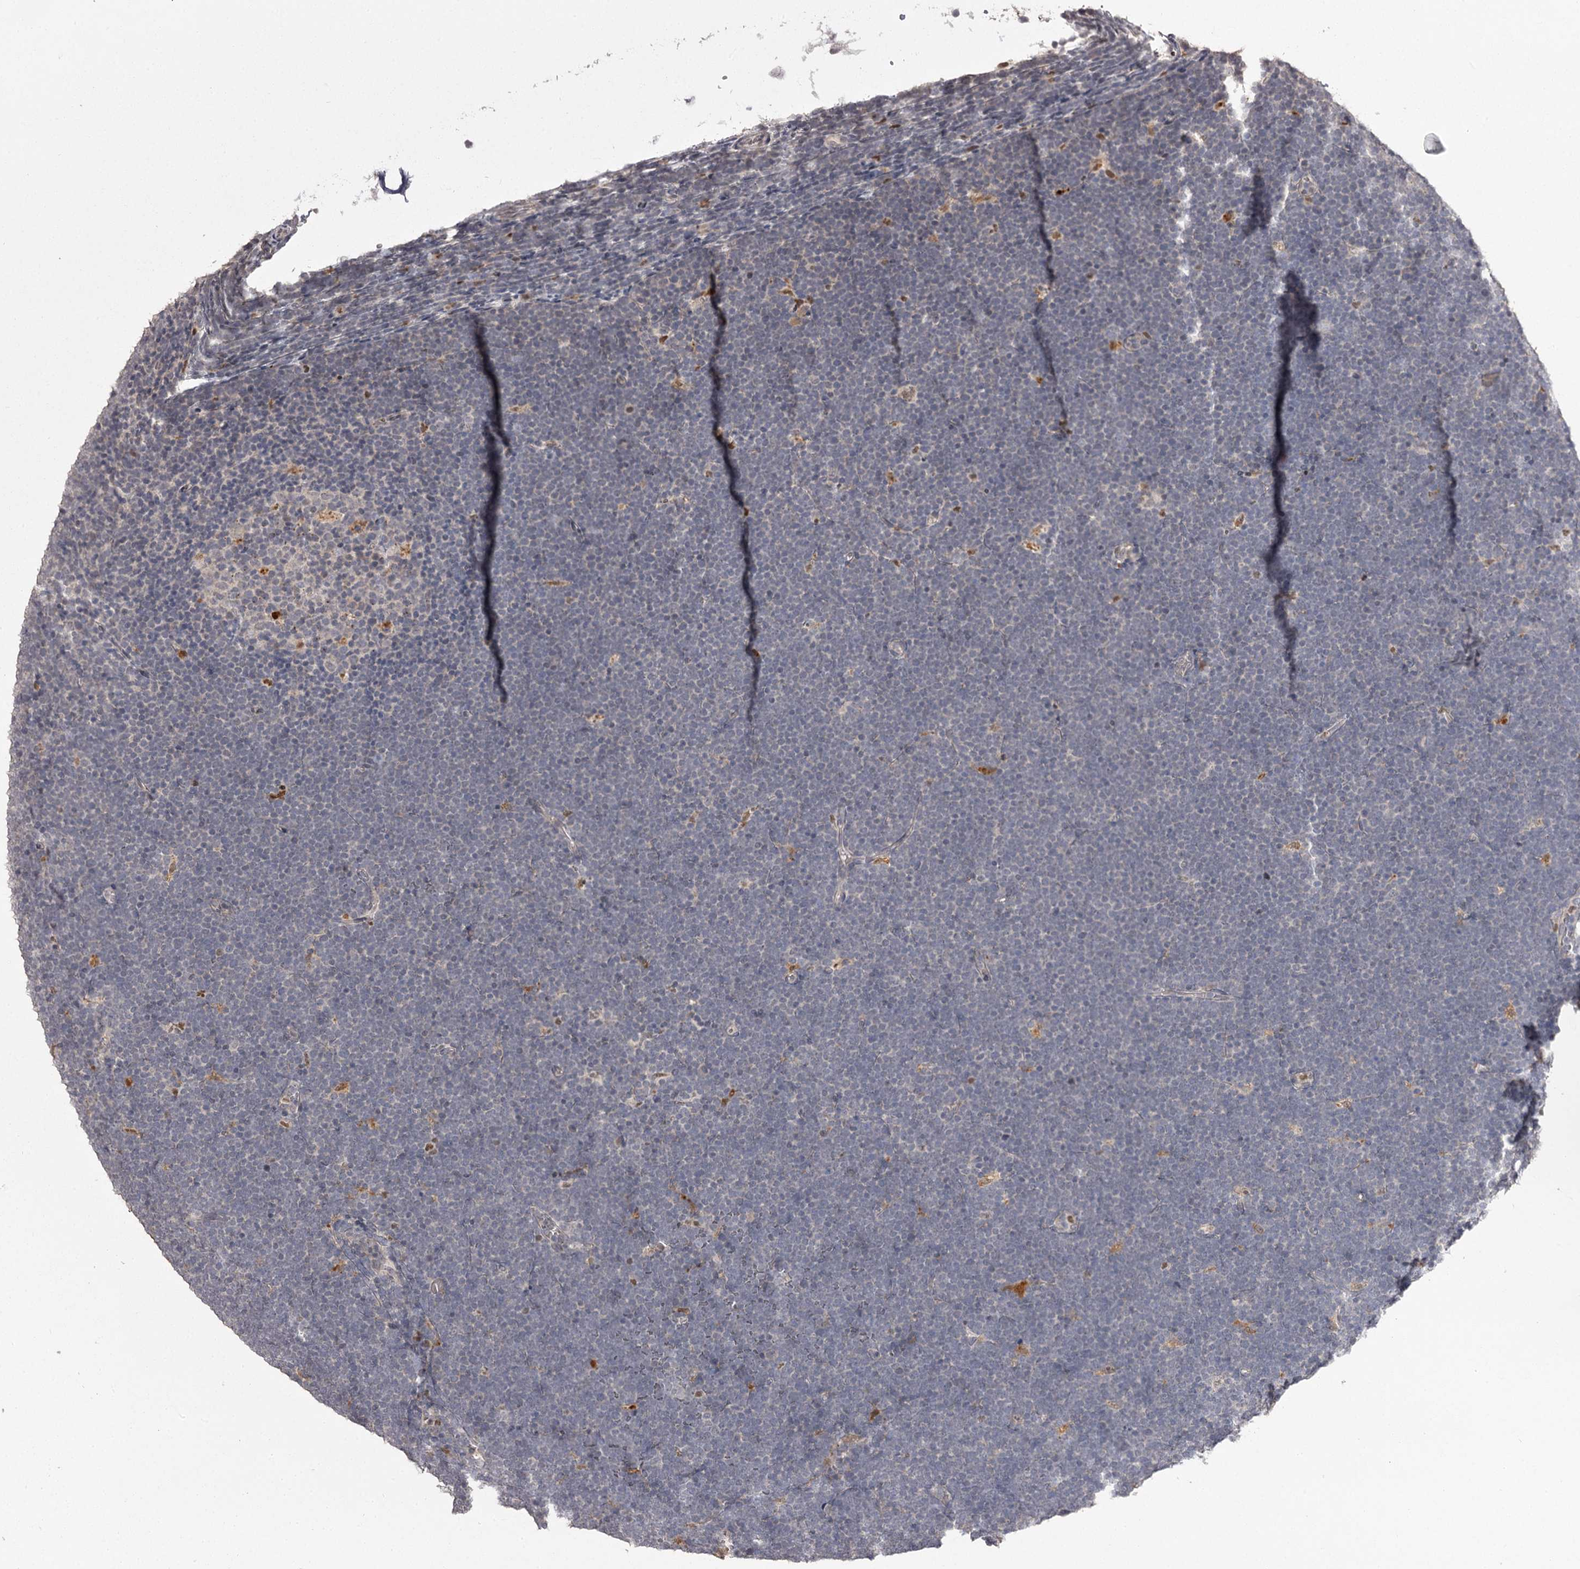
{"staining": {"intensity": "negative", "quantity": "none", "location": "none"}, "tissue": "lymphoma", "cell_type": "Tumor cells", "image_type": "cancer", "snomed": [{"axis": "morphology", "description": "Malignant lymphoma, non-Hodgkin's type, High grade"}, {"axis": "topography", "description": "Lymph node"}], "caption": "IHC histopathology image of neoplastic tissue: lymphoma stained with DAB (3,3'-diaminobenzidine) exhibits no significant protein positivity in tumor cells. (DAB IHC, high magnification).", "gene": "SLC32A1", "patient": {"sex": "male", "age": 13}}